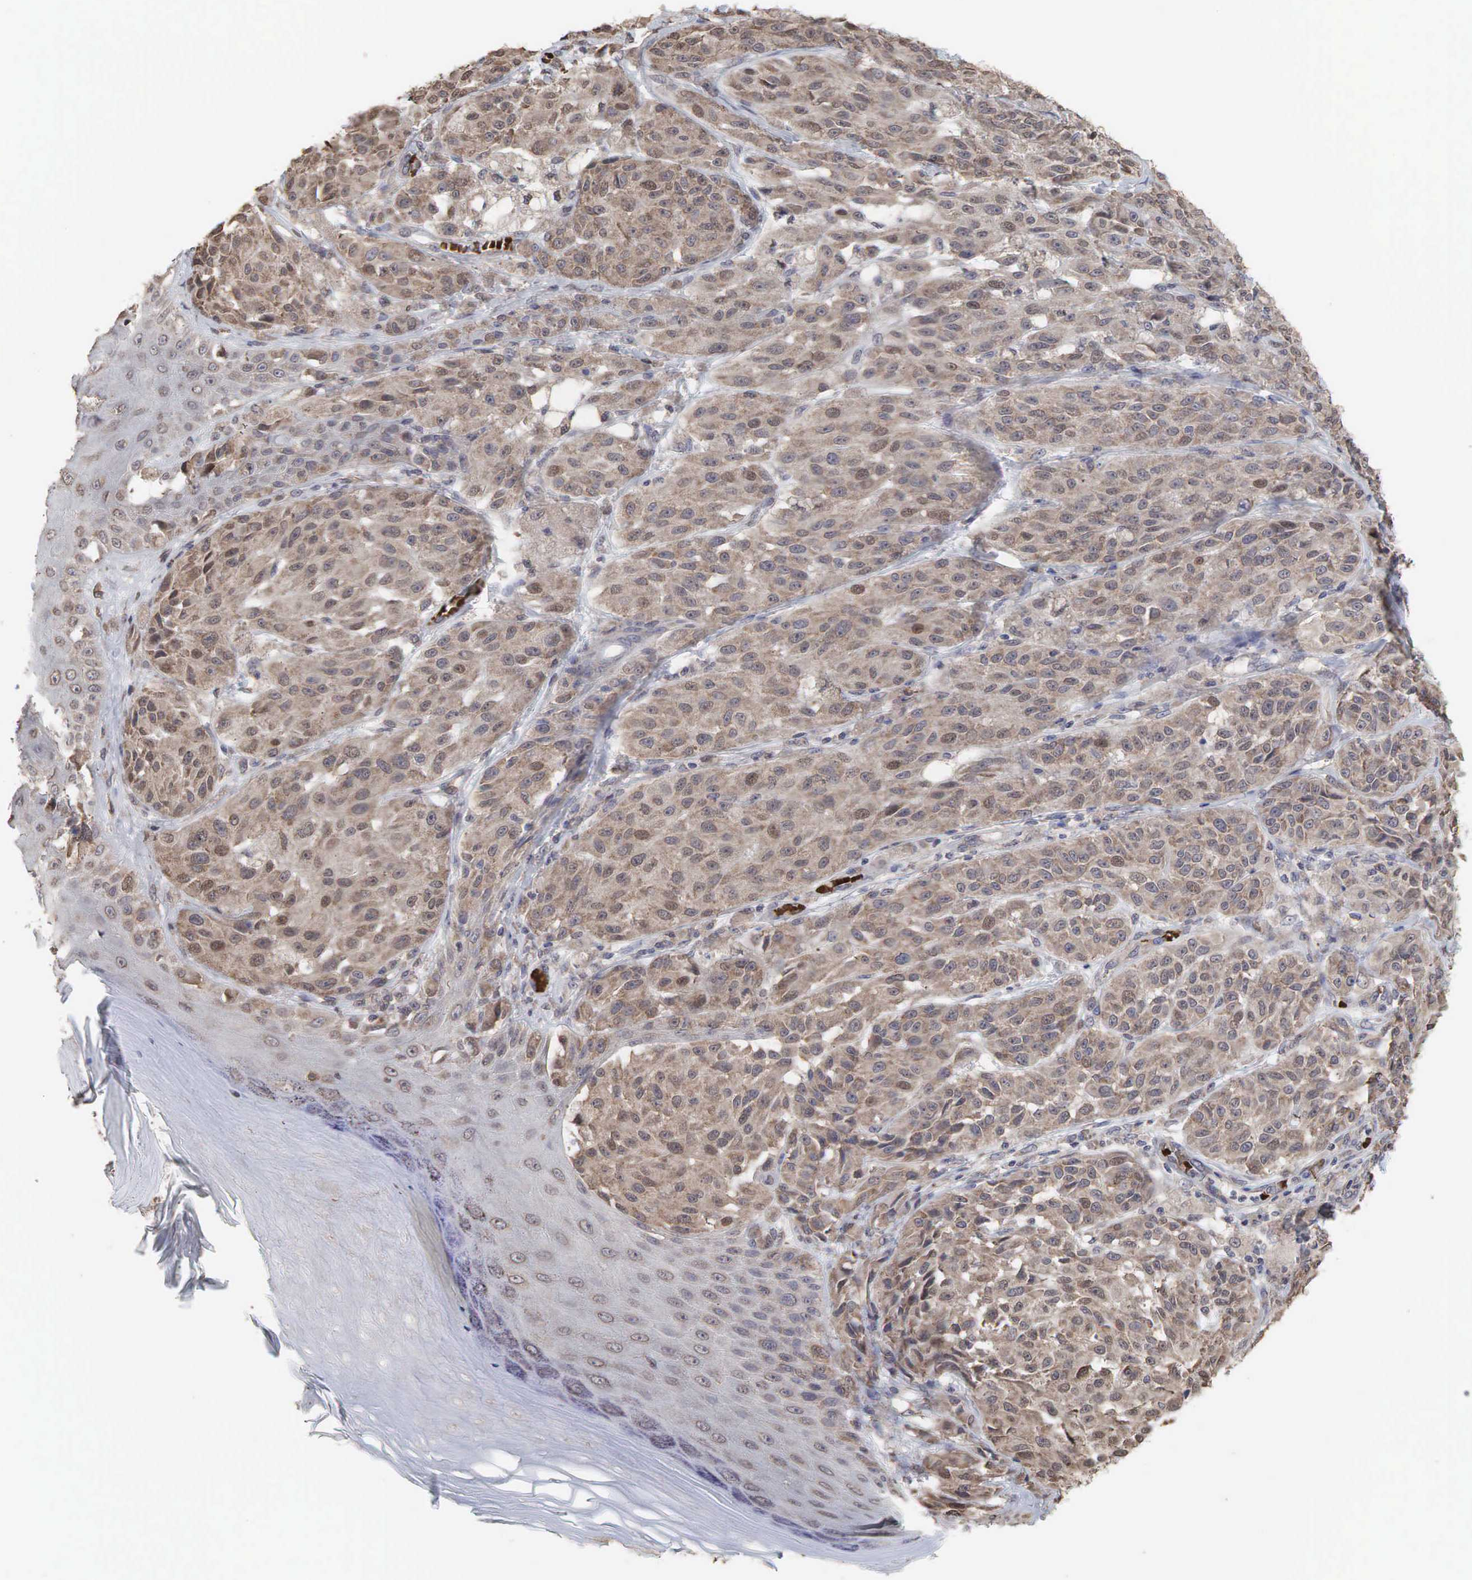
{"staining": {"intensity": "weak", "quantity": ">75%", "location": "cytoplasmic/membranous"}, "tissue": "melanoma", "cell_type": "Tumor cells", "image_type": "cancer", "snomed": [{"axis": "morphology", "description": "Malignant melanoma, NOS"}, {"axis": "topography", "description": "Skin"}], "caption": "Immunohistochemistry staining of malignant melanoma, which exhibits low levels of weak cytoplasmic/membranous expression in about >75% of tumor cells indicating weak cytoplasmic/membranous protein staining. The staining was performed using DAB (brown) for protein detection and nuclei were counterstained in hematoxylin (blue).", "gene": "PABPC5", "patient": {"sex": "male", "age": 44}}